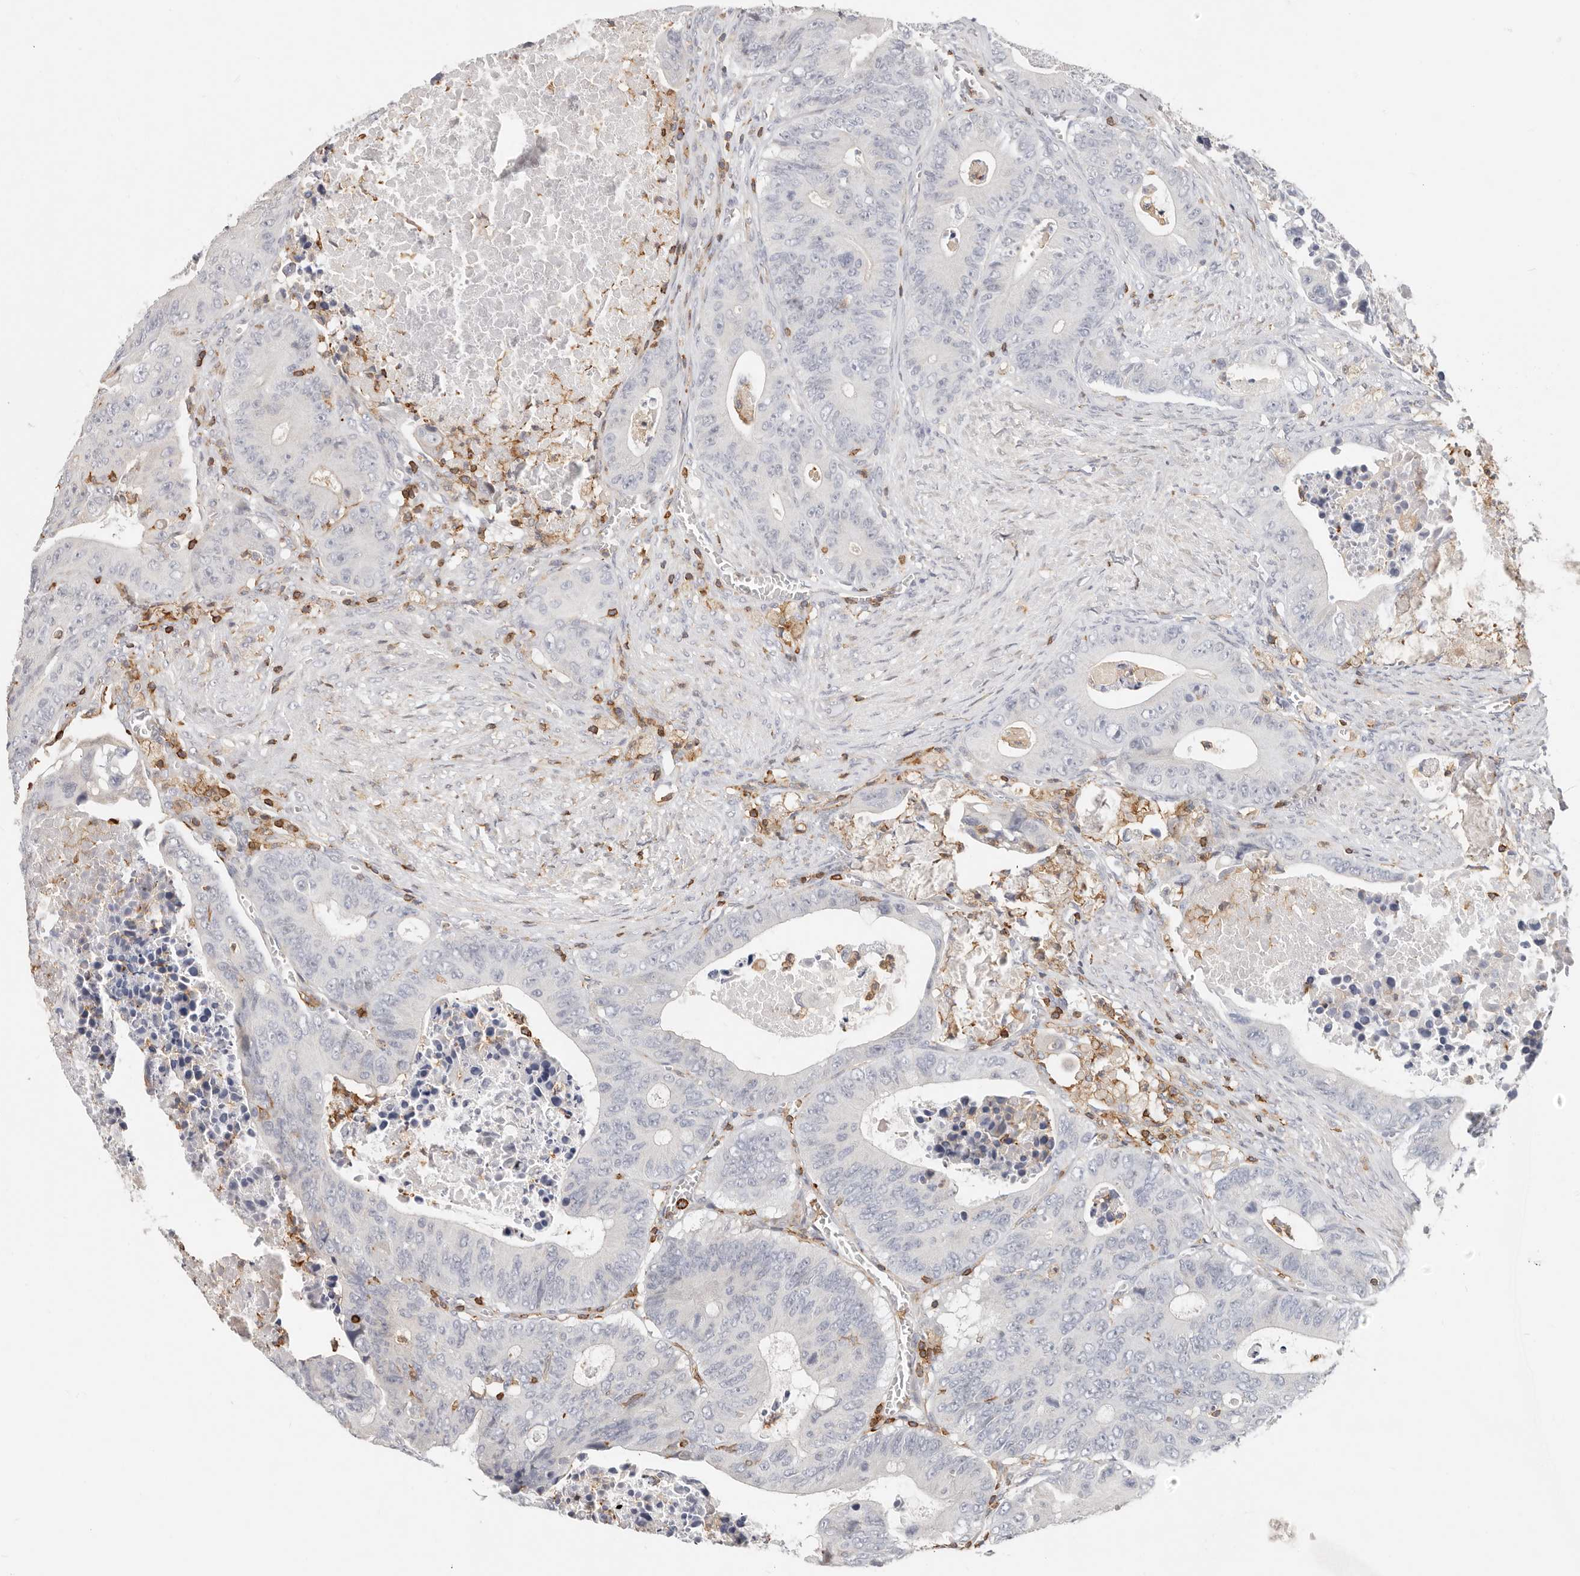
{"staining": {"intensity": "negative", "quantity": "none", "location": "none"}, "tissue": "colorectal cancer", "cell_type": "Tumor cells", "image_type": "cancer", "snomed": [{"axis": "morphology", "description": "Adenocarcinoma, NOS"}, {"axis": "topography", "description": "Colon"}], "caption": "A micrograph of adenocarcinoma (colorectal) stained for a protein exhibits no brown staining in tumor cells.", "gene": "TMEM63B", "patient": {"sex": "male", "age": 87}}